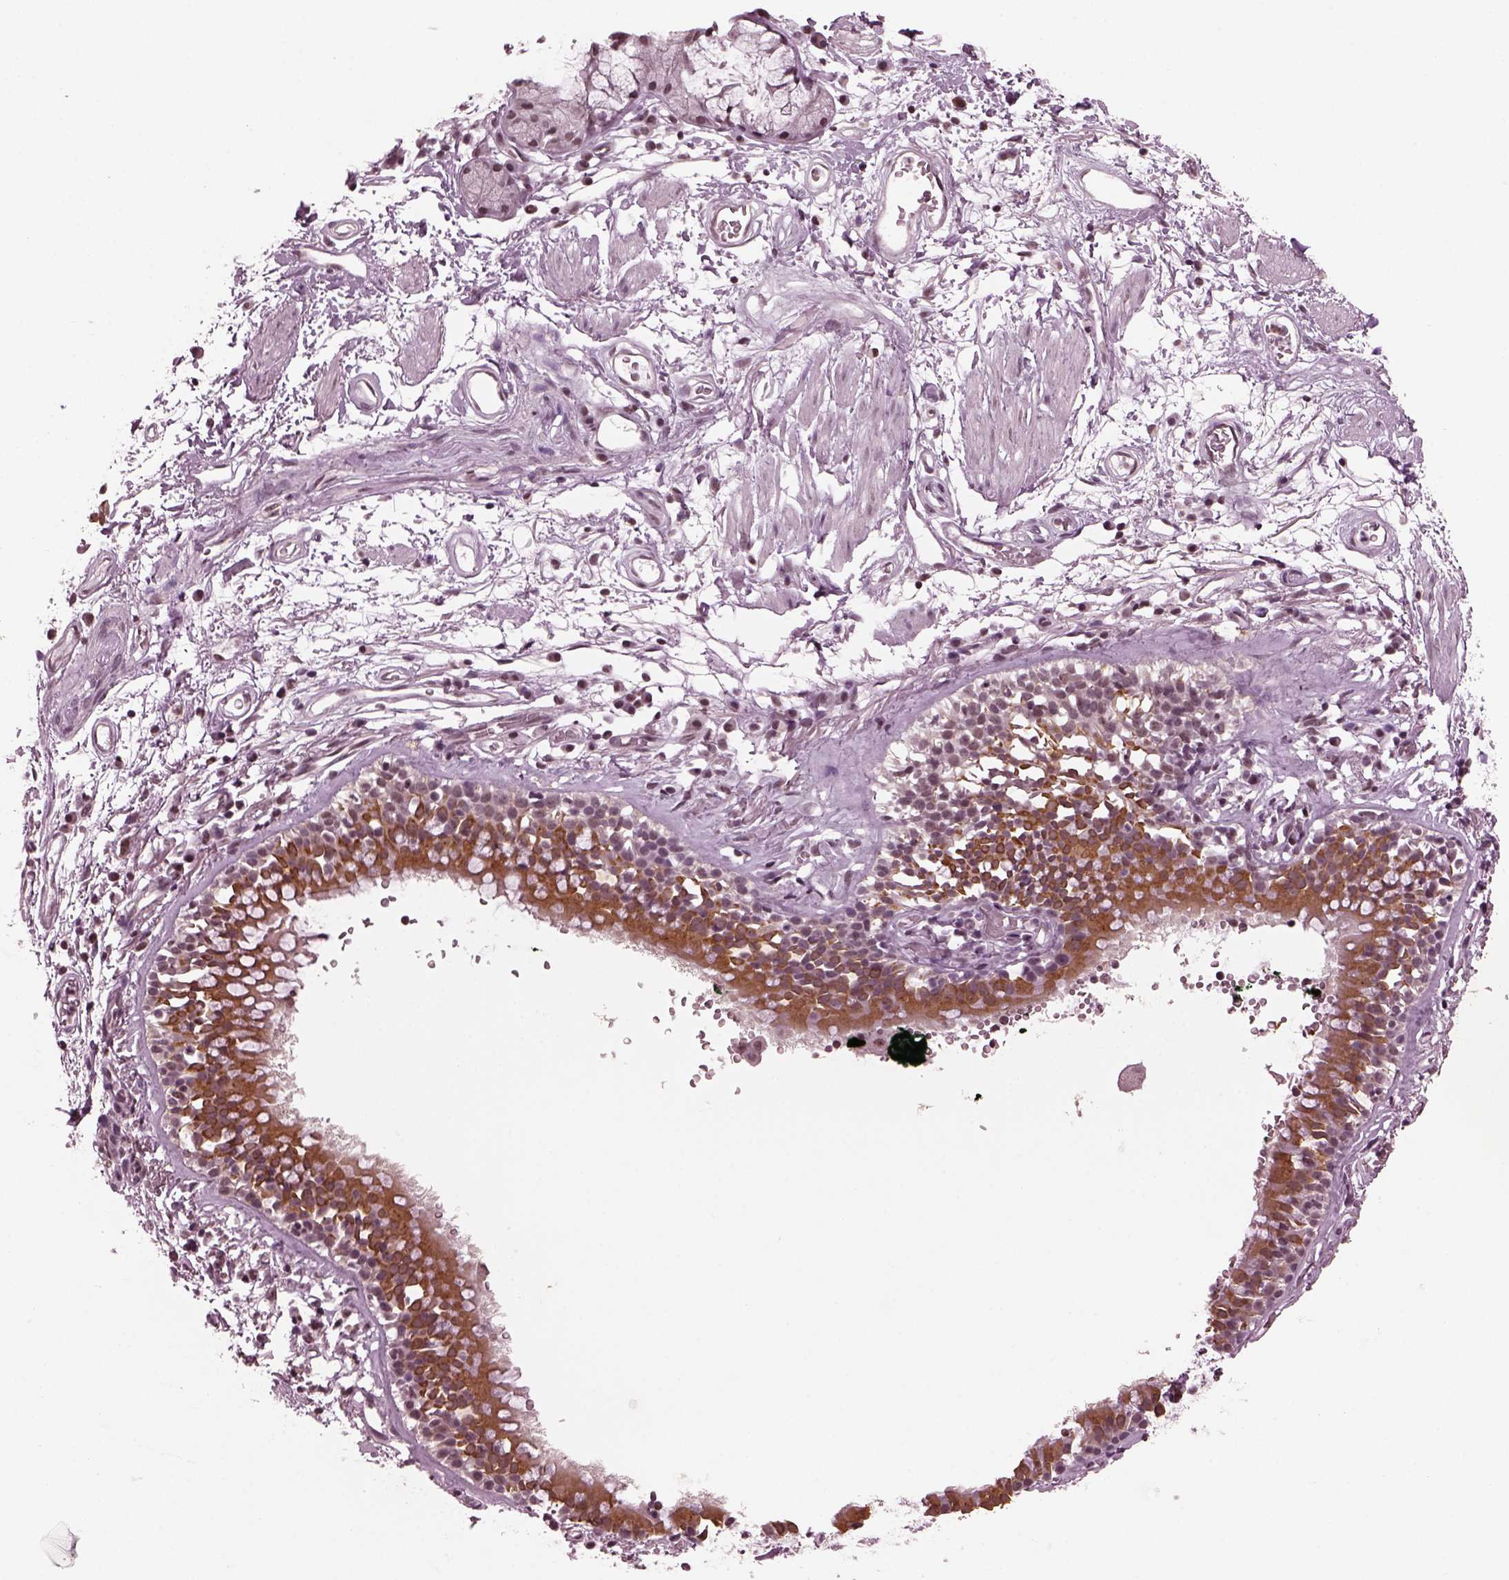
{"staining": {"intensity": "moderate", "quantity": "25%-75%", "location": "cytoplasmic/membranous"}, "tissue": "adipose tissue", "cell_type": "Adipocytes", "image_type": "normal", "snomed": [{"axis": "morphology", "description": "Normal tissue, NOS"}, {"axis": "topography", "description": "Cartilage tissue"}, {"axis": "topography", "description": "Bronchus"}], "caption": "Brown immunohistochemical staining in benign adipose tissue demonstrates moderate cytoplasmic/membranous positivity in about 25%-75% of adipocytes.", "gene": "RUVBL2", "patient": {"sex": "male", "age": 58}}